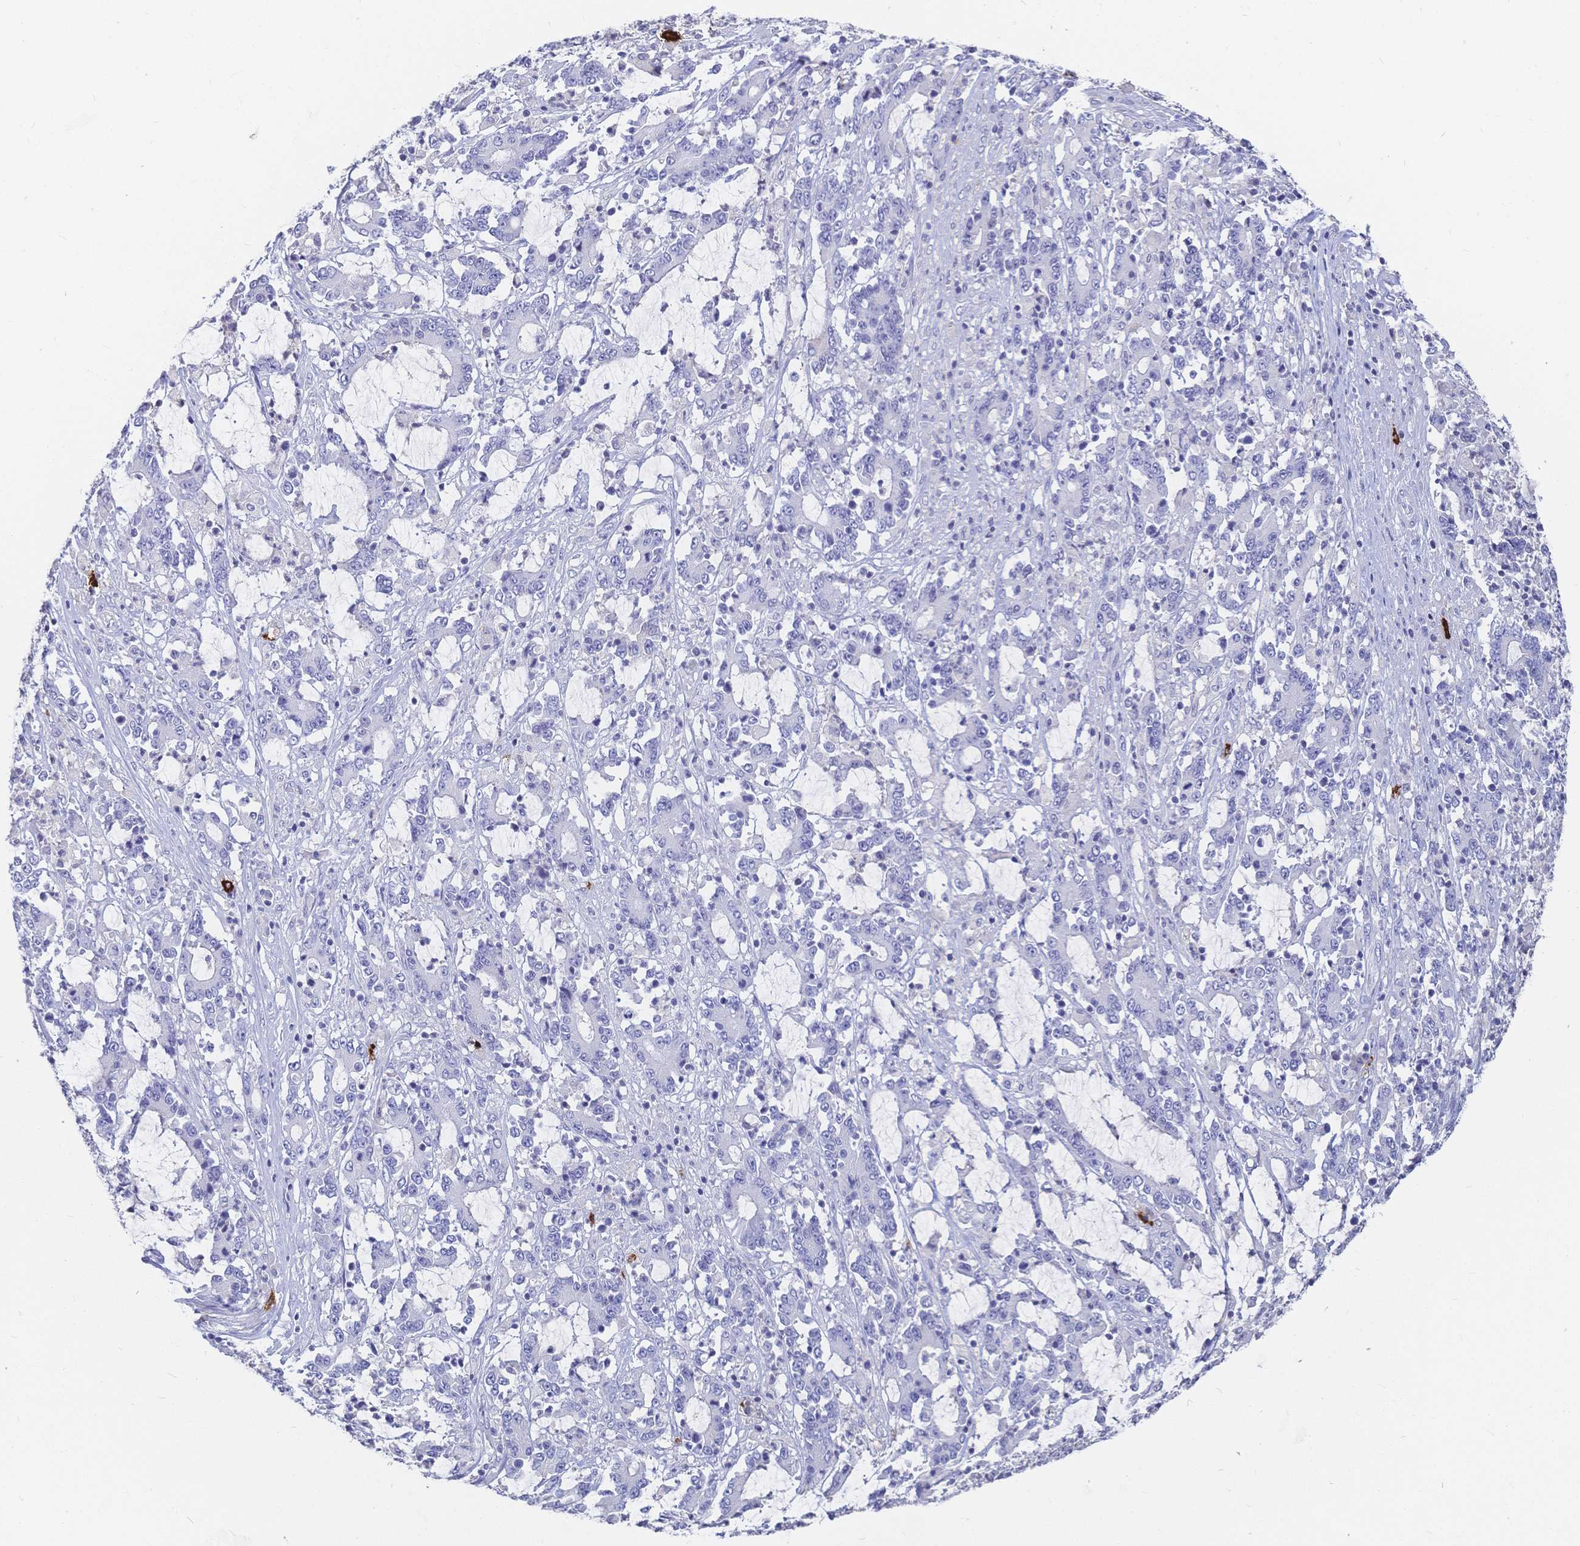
{"staining": {"intensity": "negative", "quantity": "none", "location": "none"}, "tissue": "stomach cancer", "cell_type": "Tumor cells", "image_type": "cancer", "snomed": [{"axis": "morphology", "description": "Adenocarcinoma, NOS"}, {"axis": "topography", "description": "Stomach, upper"}], "caption": "This is an immunohistochemistry micrograph of human stomach cancer (adenocarcinoma). There is no positivity in tumor cells.", "gene": "IL2RB", "patient": {"sex": "male", "age": 68}}